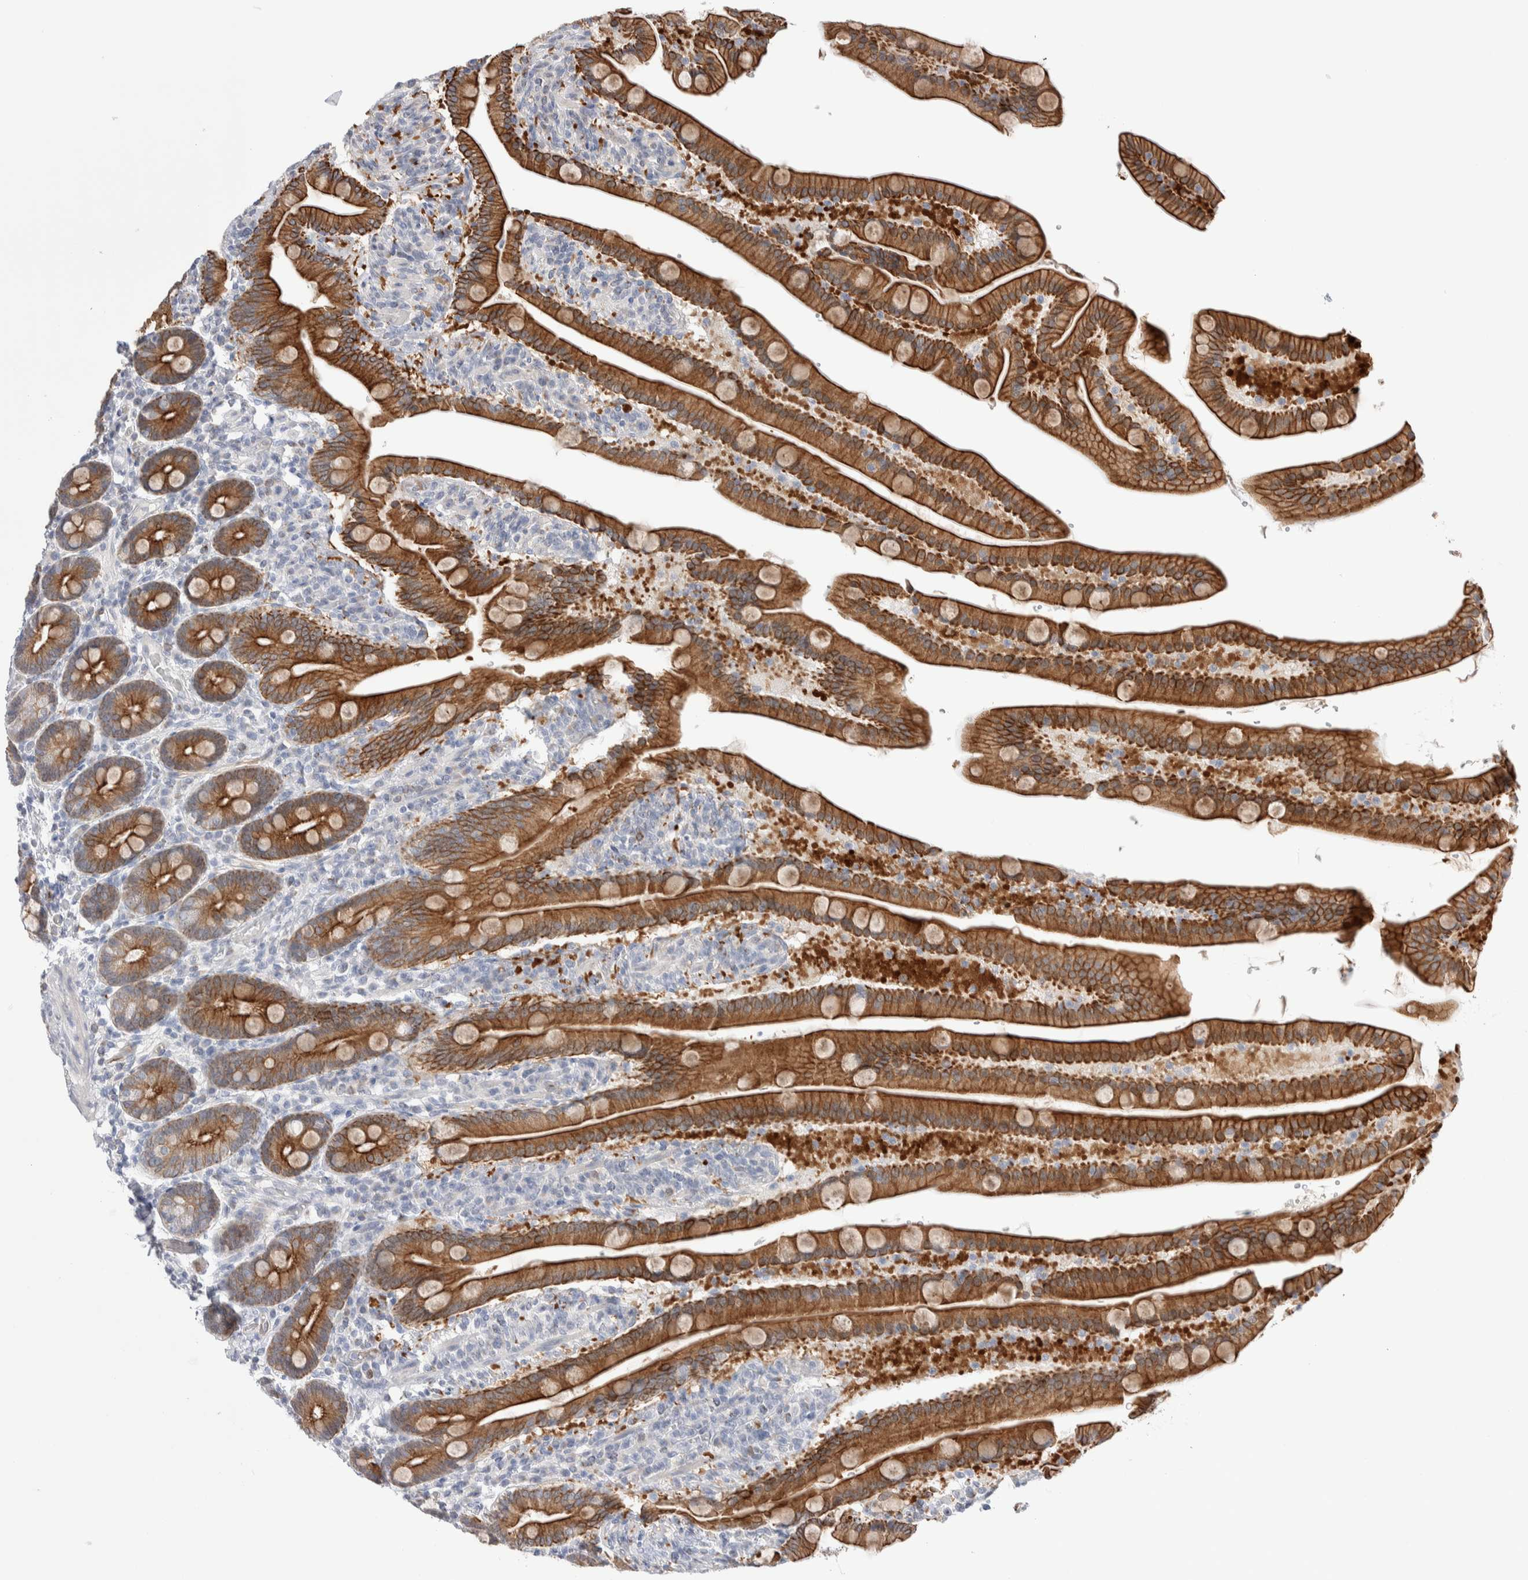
{"staining": {"intensity": "strong", "quantity": ">75%", "location": "cytoplasmic/membranous"}, "tissue": "duodenum", "cell_type": "Glandular cells", "image_type": "normal", "snomed": [{"axis": "morphology", "description": "Normal tissue, NOS"}, {"axis": "topography", "description": "Duodenum"}], "caption": "Immunohistochemical staining of unremarkable duodenum exhibits >75% levels of strong cytoplasmic/membranous protein expression in approximately >75% of glandular cells. (Stains: DAB (3,3'-diaminobenzidine) in brown, nuclei in blue, Microscopy: brightfield microscopy at high magnification).", "gene": "C1orf112", "patient": {"sex": "male", "age": 54}}